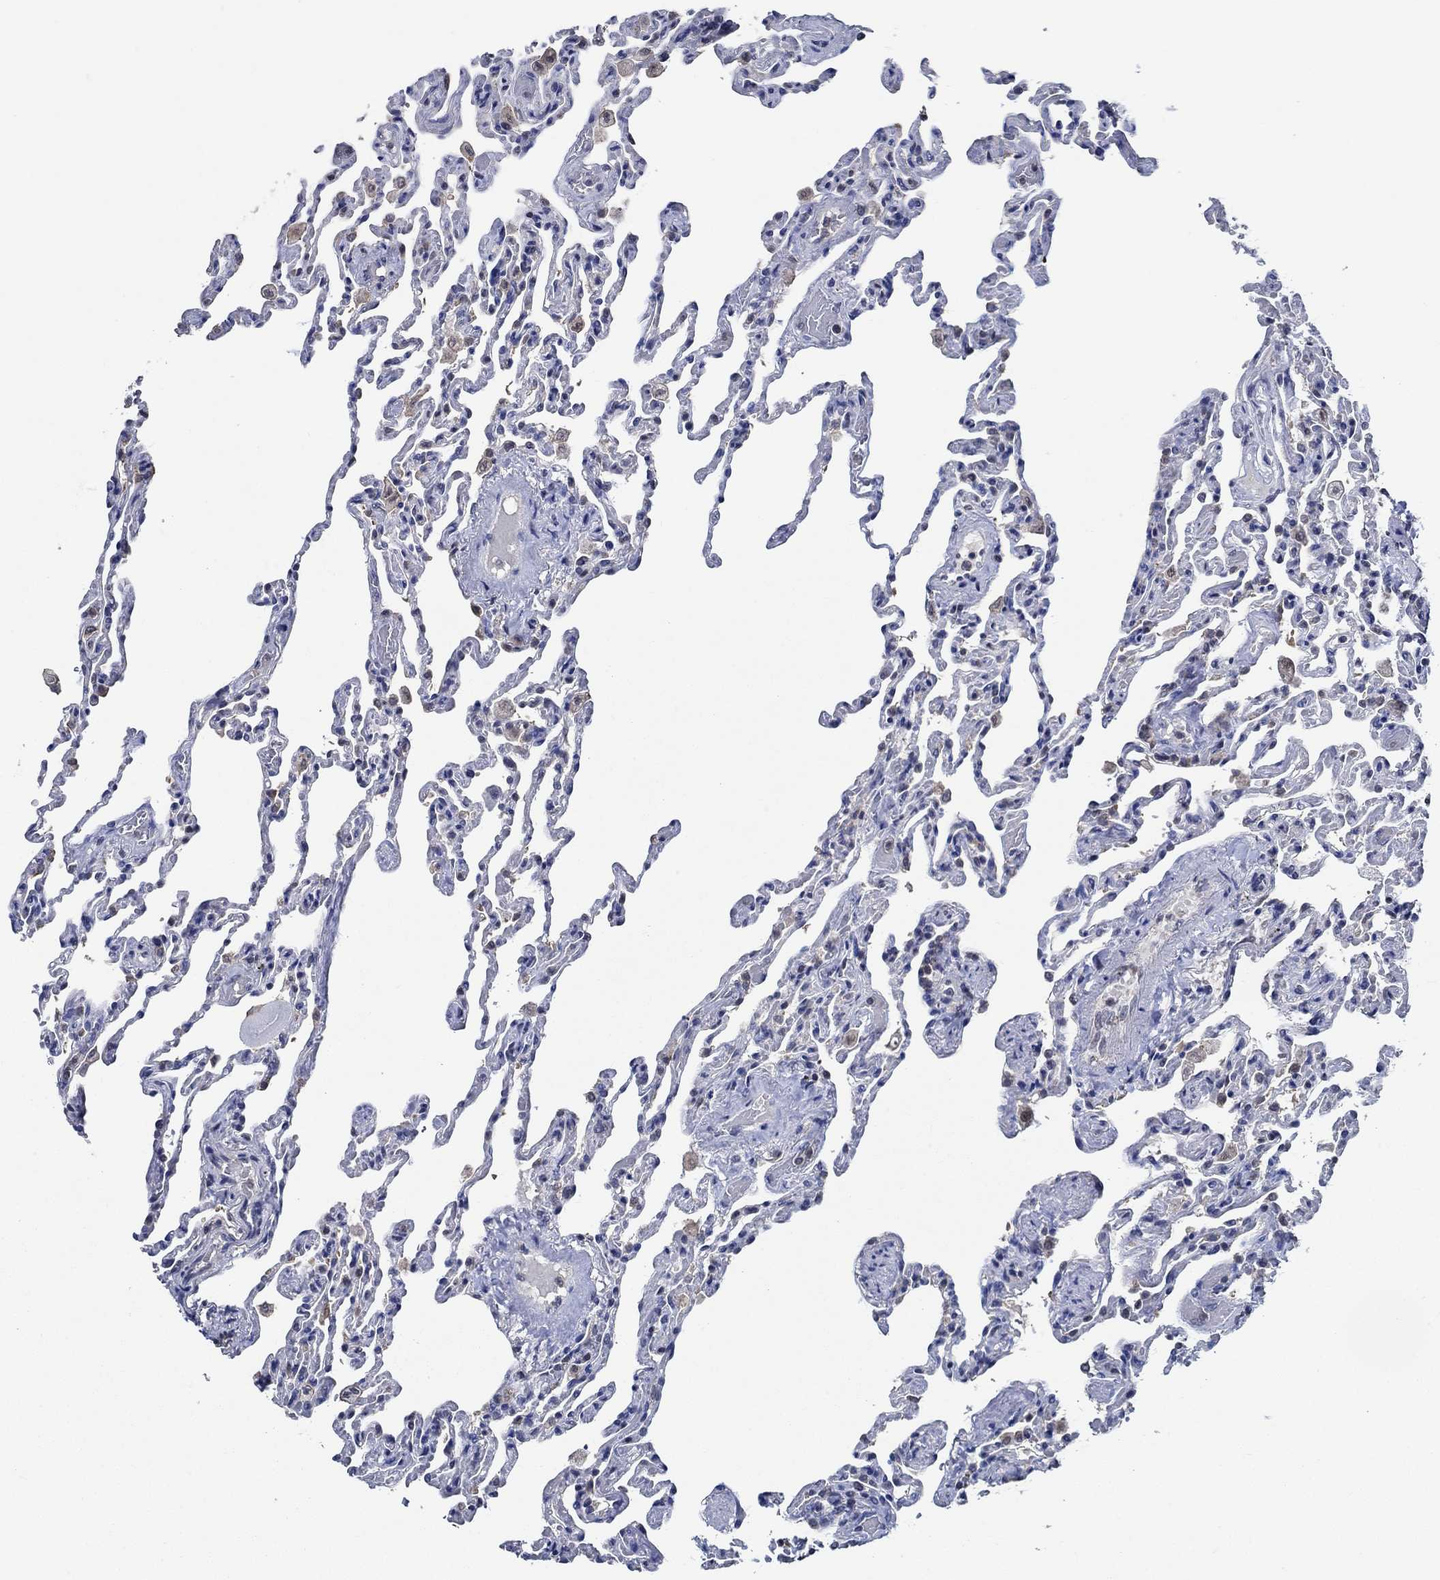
{"staining": {"intensity": "negative", "quantity": "none", "location": "none"}, "tissue": "lung", "cell_type": "Alveolar cells", "image_type": "normal", "snomed": [{"axis": "morphology", "description": "Normal tissue, NOS"}, {"axis": "topography", "description": "Lung"}], "caption": "High power microscopy micrograph of an immunohistochemistry (IHC) micrograph of unremarkable lung, revealing no significant expression in alveolar cells. (Immunohistochemistry, brightfield microscopy, high magnification).", "gene": "DACT1", "patient": {"sex": "female", "age": 43}}